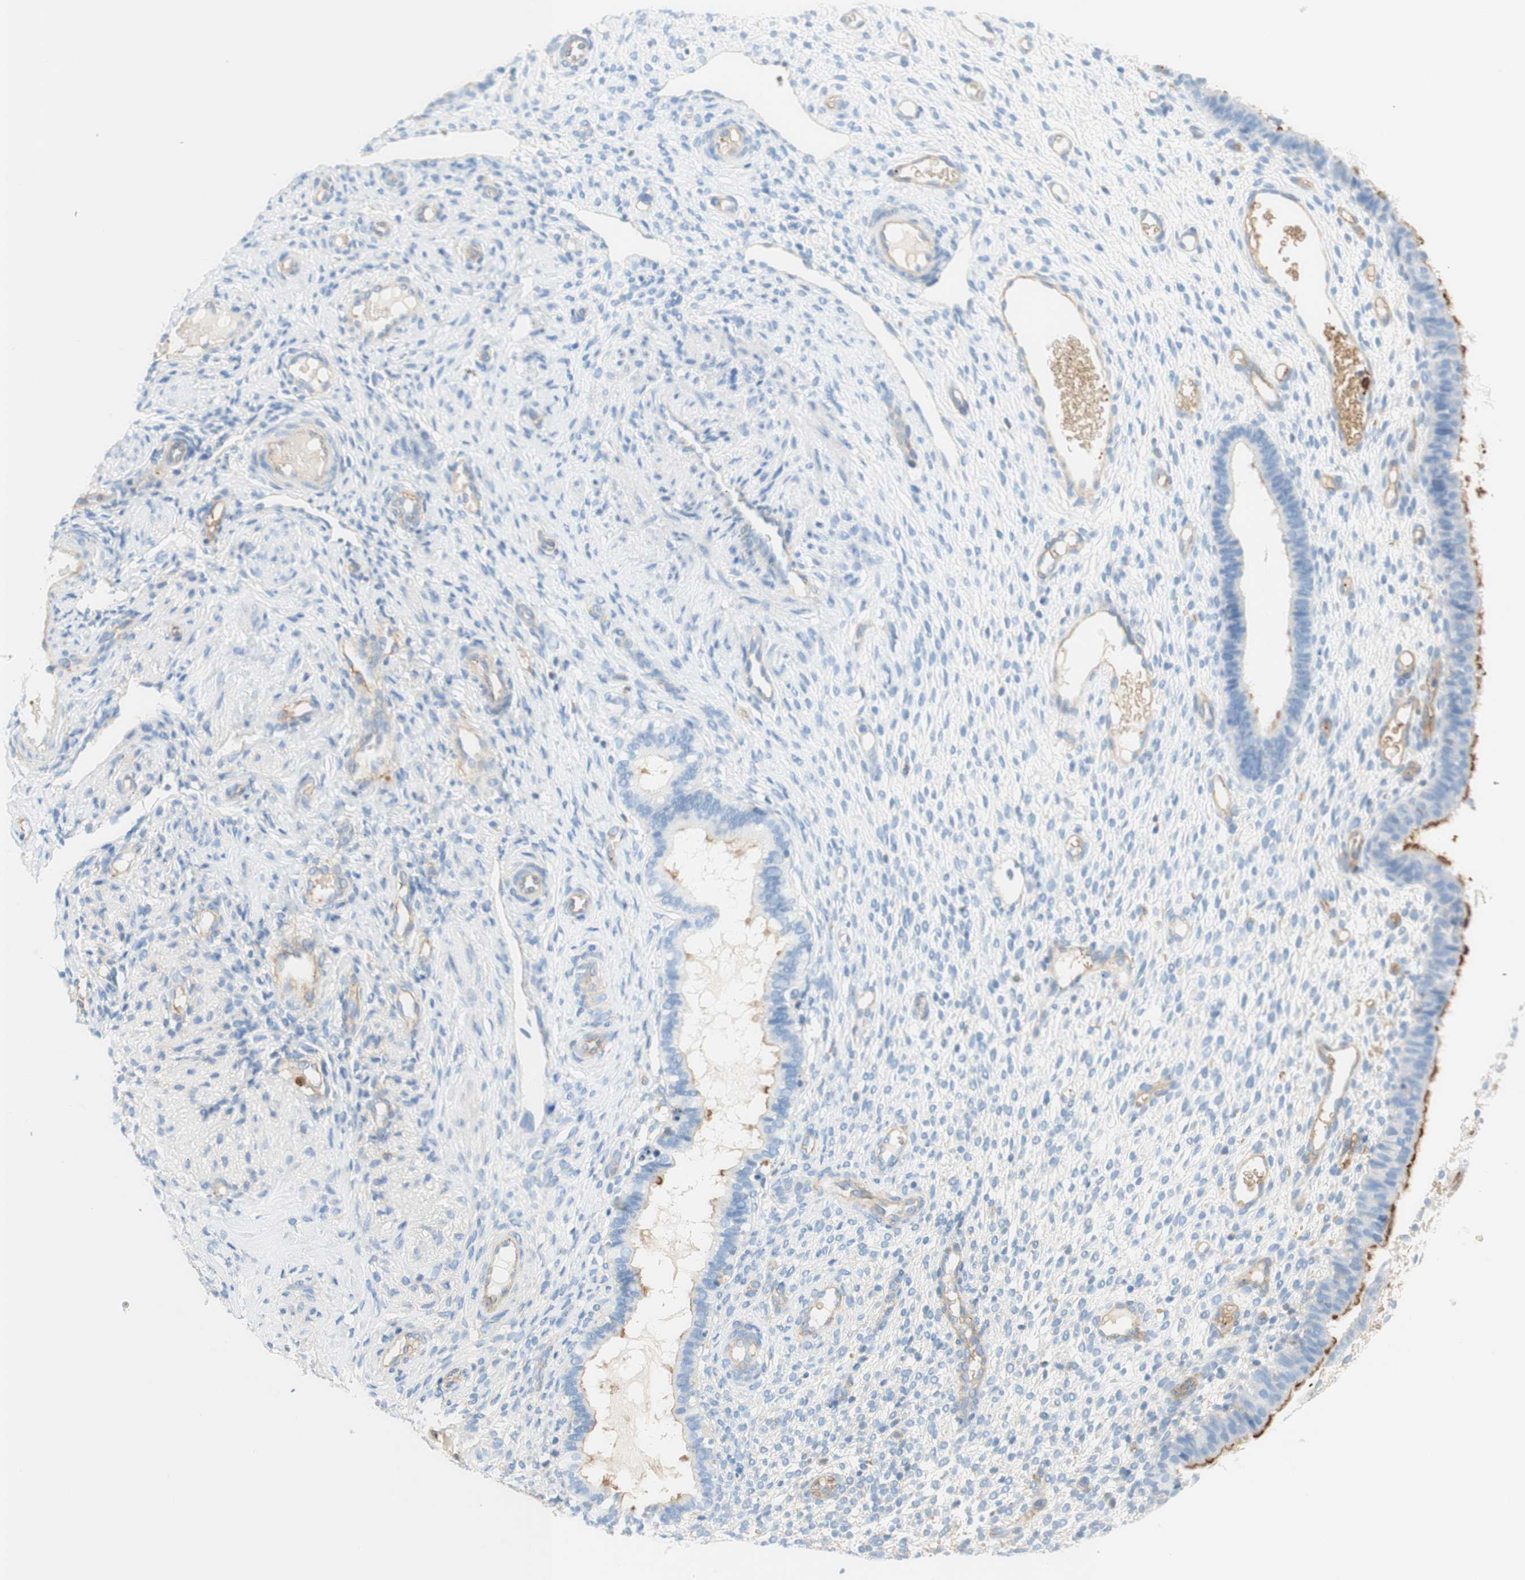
{"staining": {"intensity": "negative", "quantity": "none", "location": "none"}, "tissue": "endometrium", "cell_type": "Cells in endometrial stroma", "image_type": "normal", "snomed": [{"axis": "morphology", "description": "Normal tissue, NOS"}, {"axis": "topography", "description": "Endometrium"}], "caption": "This is an immunohistochemistry histopathology image of benign human endometrium. There is no staining in cells in endometrial stroma.", "gene": "STOM", "patient": {"sex": "female", "age": 61}}